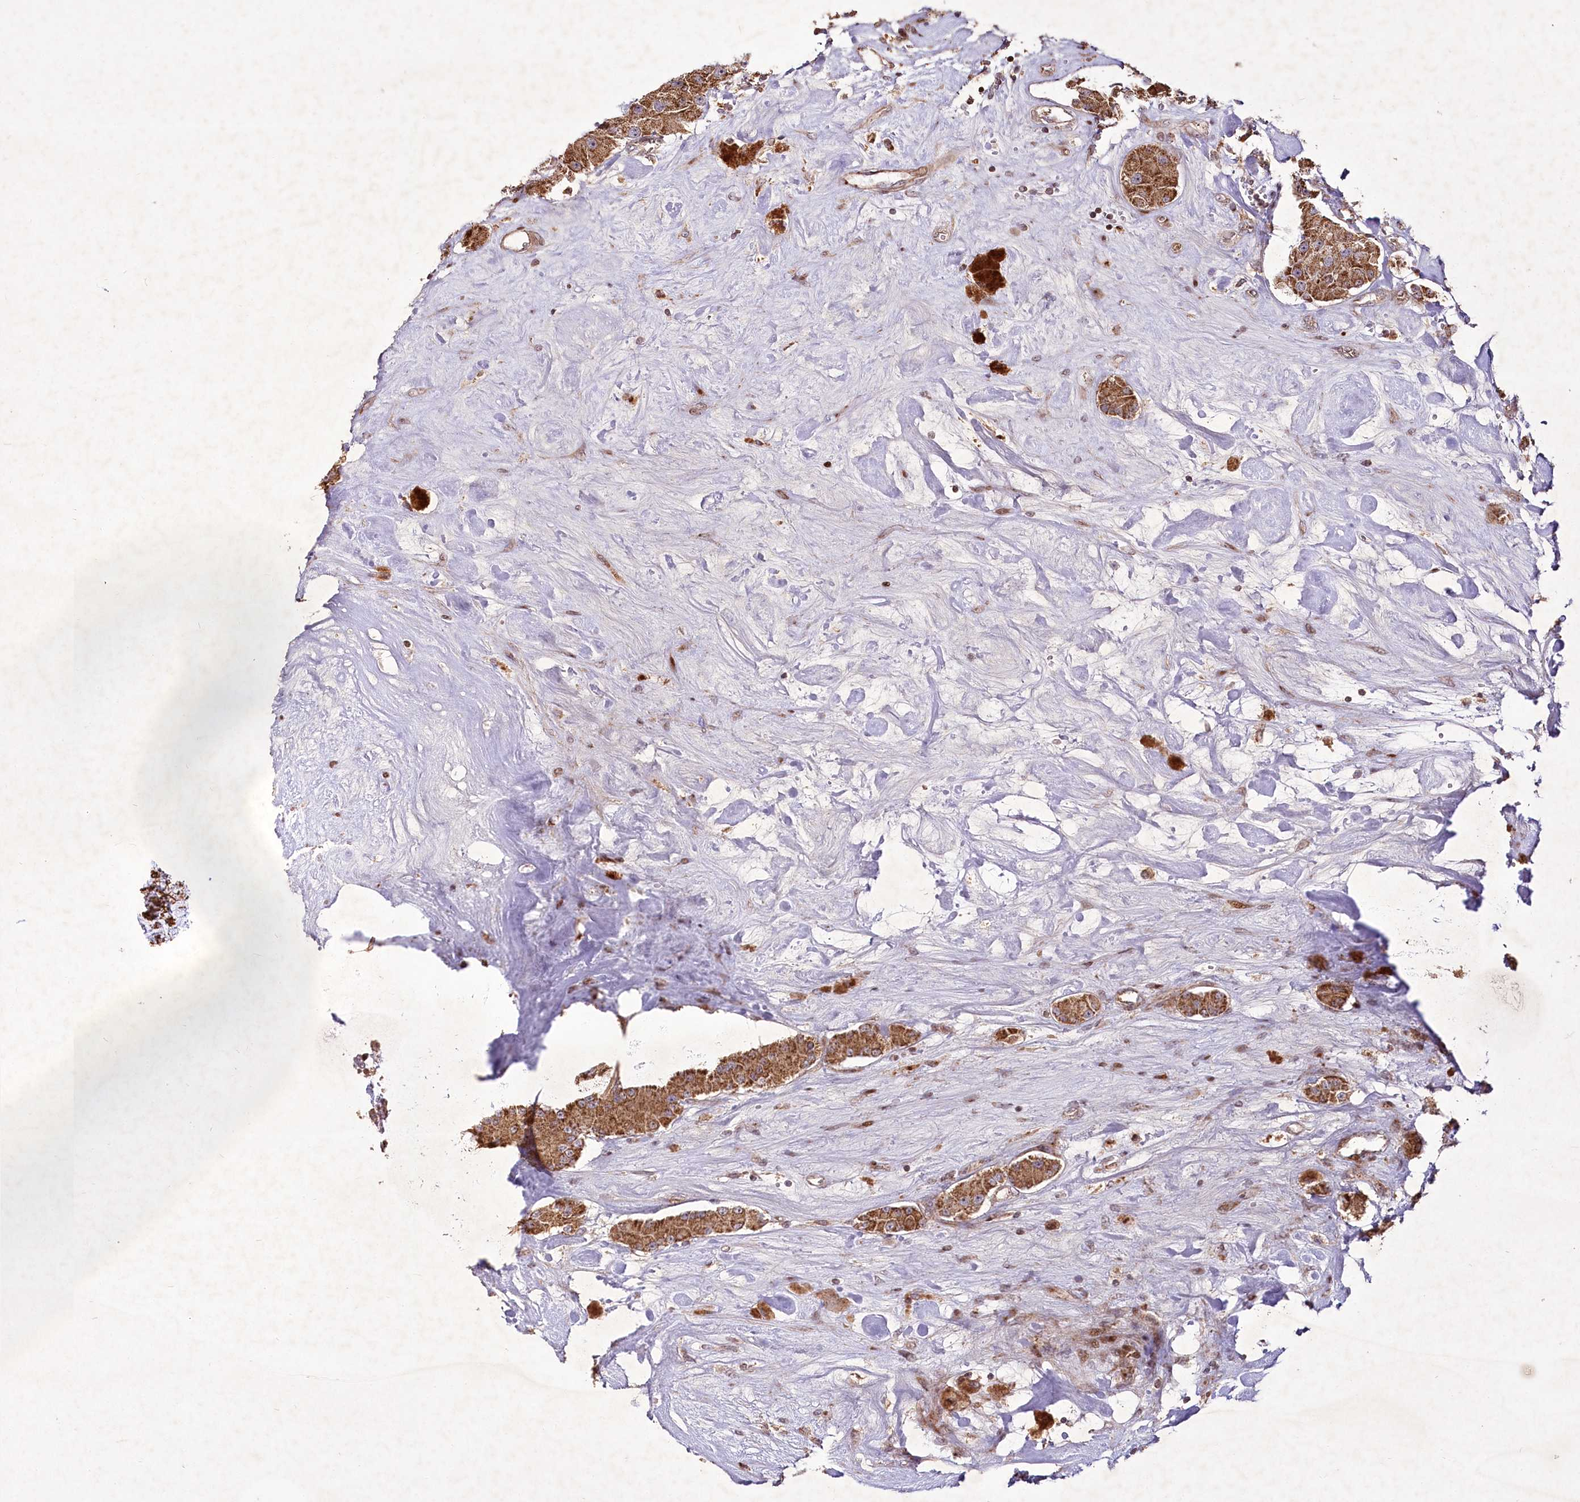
{"staining": {"intensity": "moderate", "quantity": ">75%", "location": "cytoplasmic/membranous"}, "tissue": "carcinoid", "cell_type": "Tumor cells", "image_type": "cancer", "snomed": [{"axis": "morphology", "description": "Carcinoid, malignant, NOS"}, {"axis": "topography", "description": "Pancreas"}], "caption": "Tumor cells reveal moderate cytoplasmic/membranous staining in about >75% of cells in carcinoid. The staining was performed using DAB, with brown indicating positive protein expression. Nuclei are stained blue with hematoxylin.", "gene": "PSTK", "patient": {"sex": "male", "age": 41}}